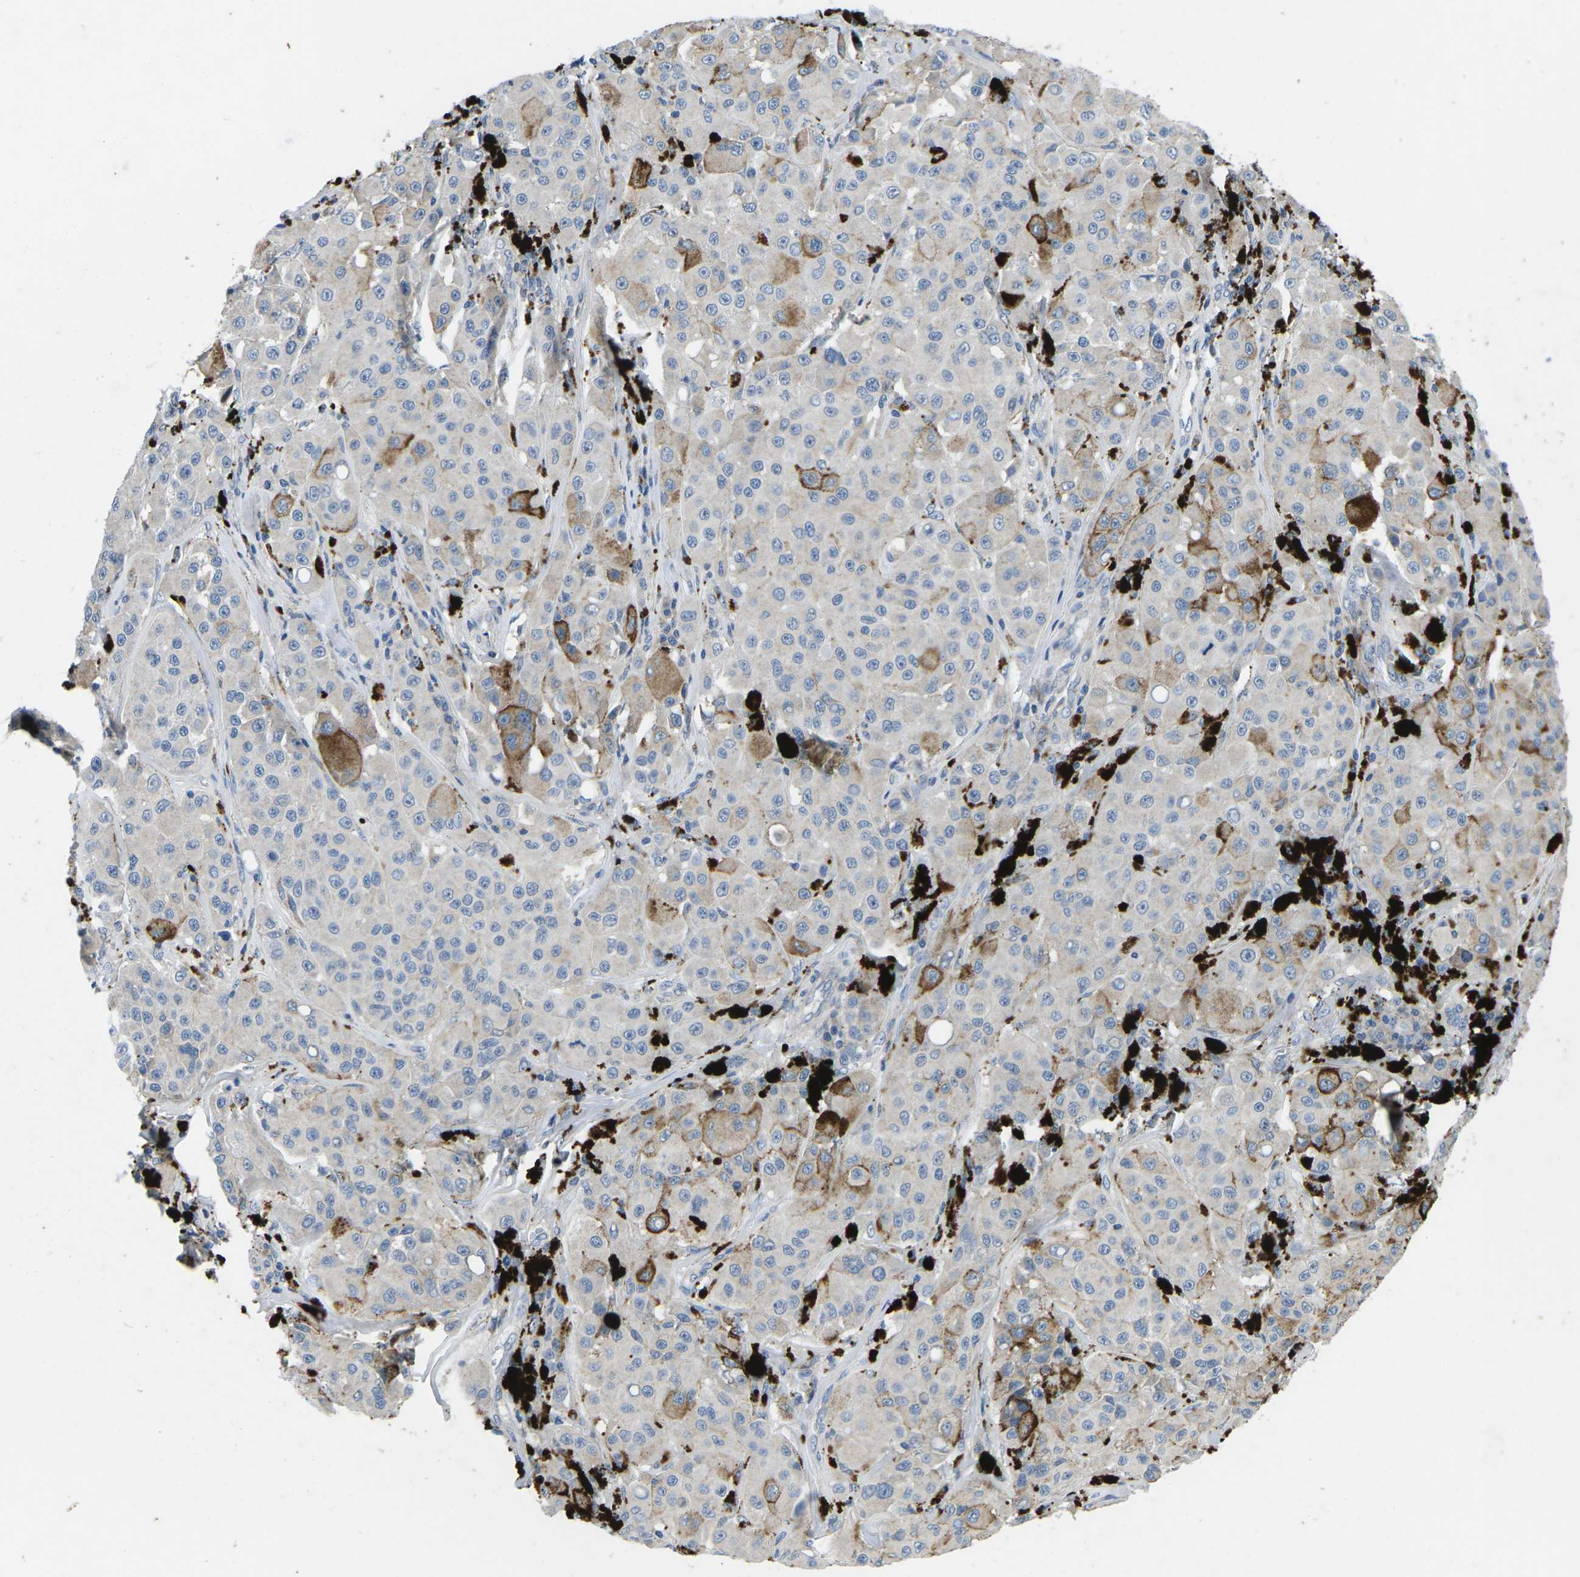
{"staining": {"intensity": "negative", "quantity": "none", "location": "none"}, "tissue": "melanoma", "cell_type": "Tumor cells", "image_type": "cancer", "snomed": [{"axis": "morphology", "description": "Malignant melanoma, NOS"}, {"axis": "topography", "description": "Skin"}], "caption": "Melanoma was stained to show a protein in brown. There is no significant positivity in tumor cells.", "gene": "PDCD6IP", "patient": {"sex": "male", "age": 84}}